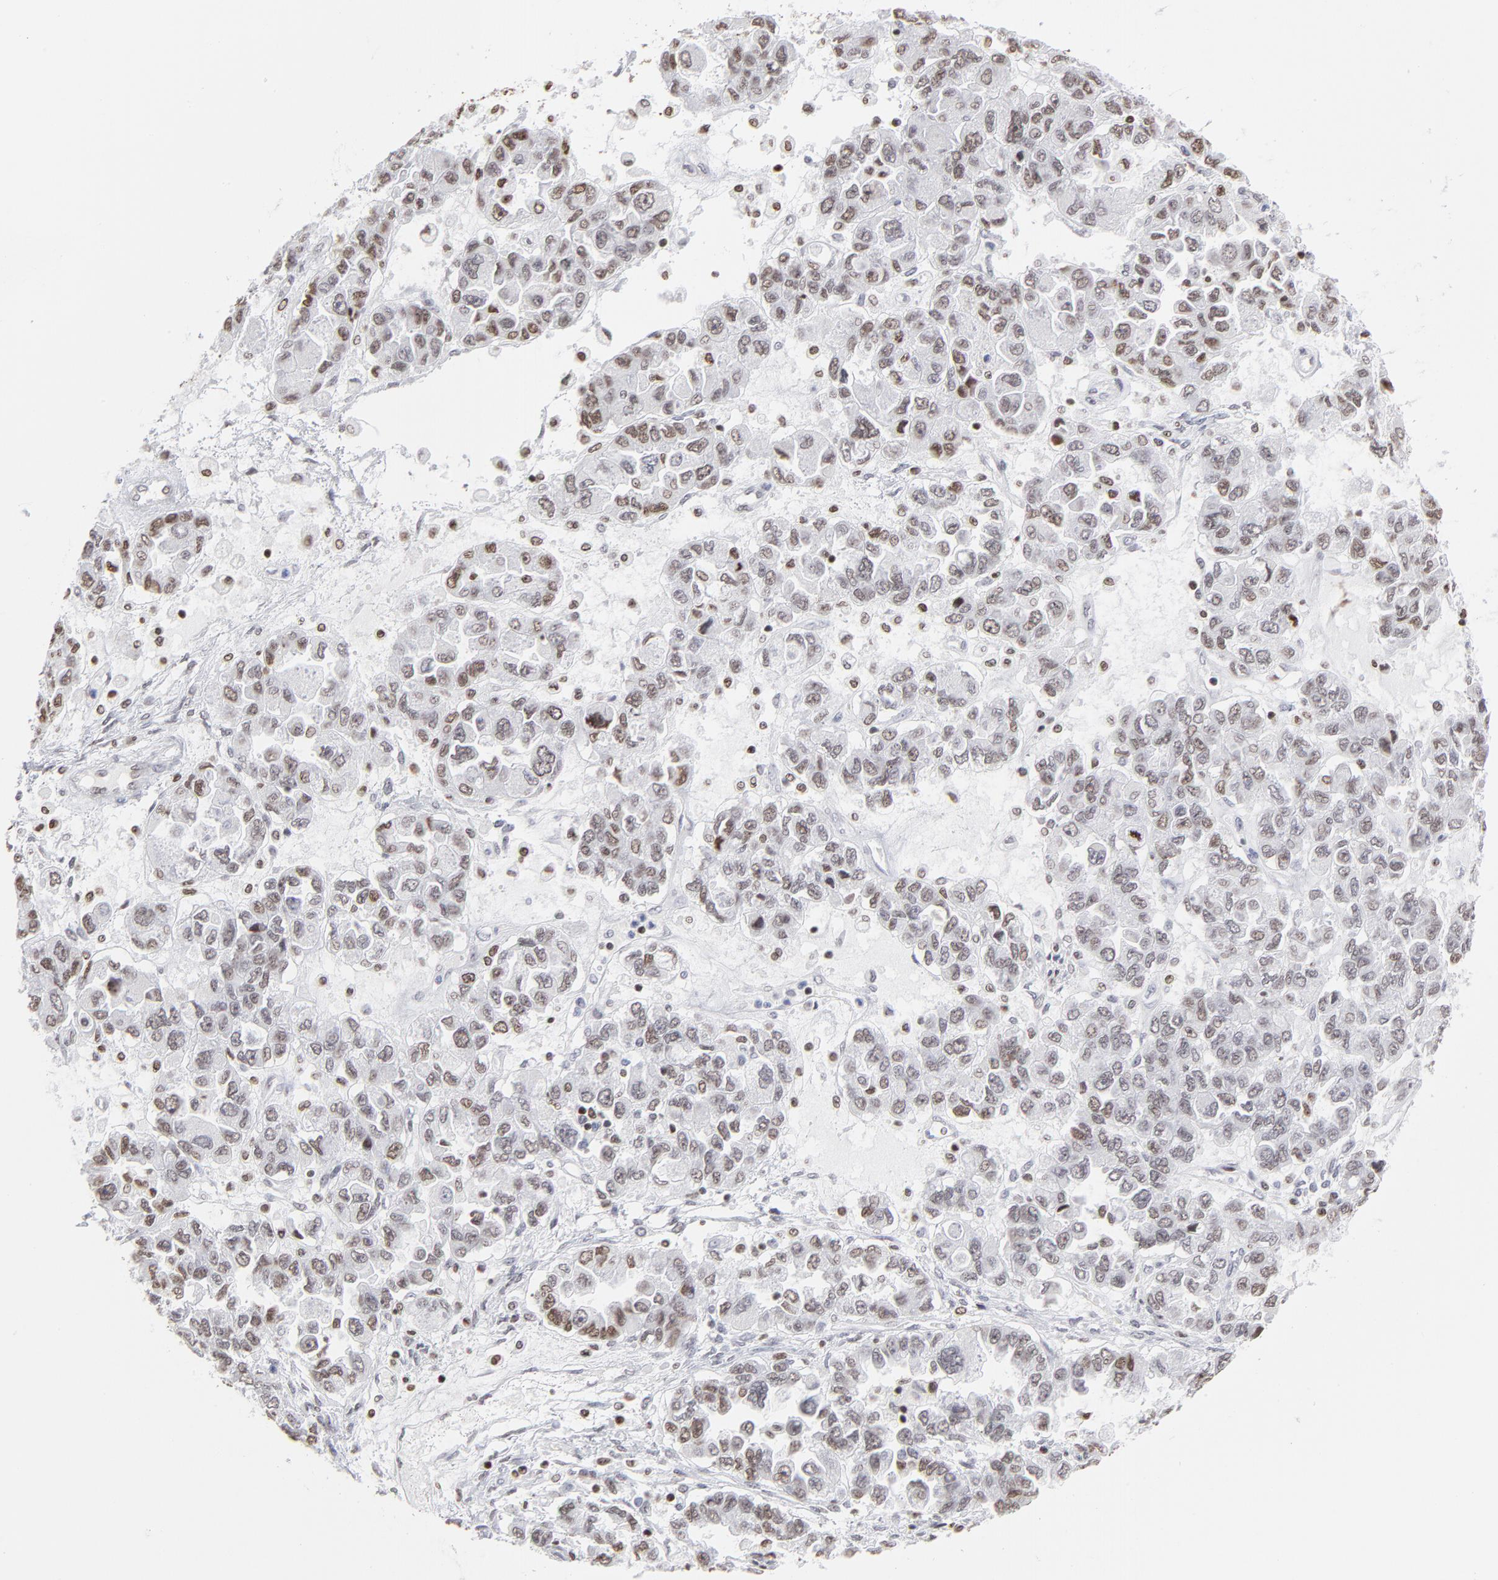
{"staining": {"intensity": "moderate", "quantity": "25%-75%", "location": "nuclear"}, "tissue": "ovarian cancer", "cell_type": "Tumor cells", "image_type": "cancer", "snomed": [{"axis": "morphology", "description": "Cystadenocarcinoma, serous, NOS"}, {"axis": "topography", "description": "Ovary"}], "caption": "A brown stain highlights moderate nuclear positivity of a protein in ovarian cancer (serous cystadenocarcinoma) tumor cells. (DAB (3,3'-diaminobenzidine) IHC with brightfield microscopy, high magnification).", "gene": "PARP1", "patient": {"sex": "female", "age": 84}}